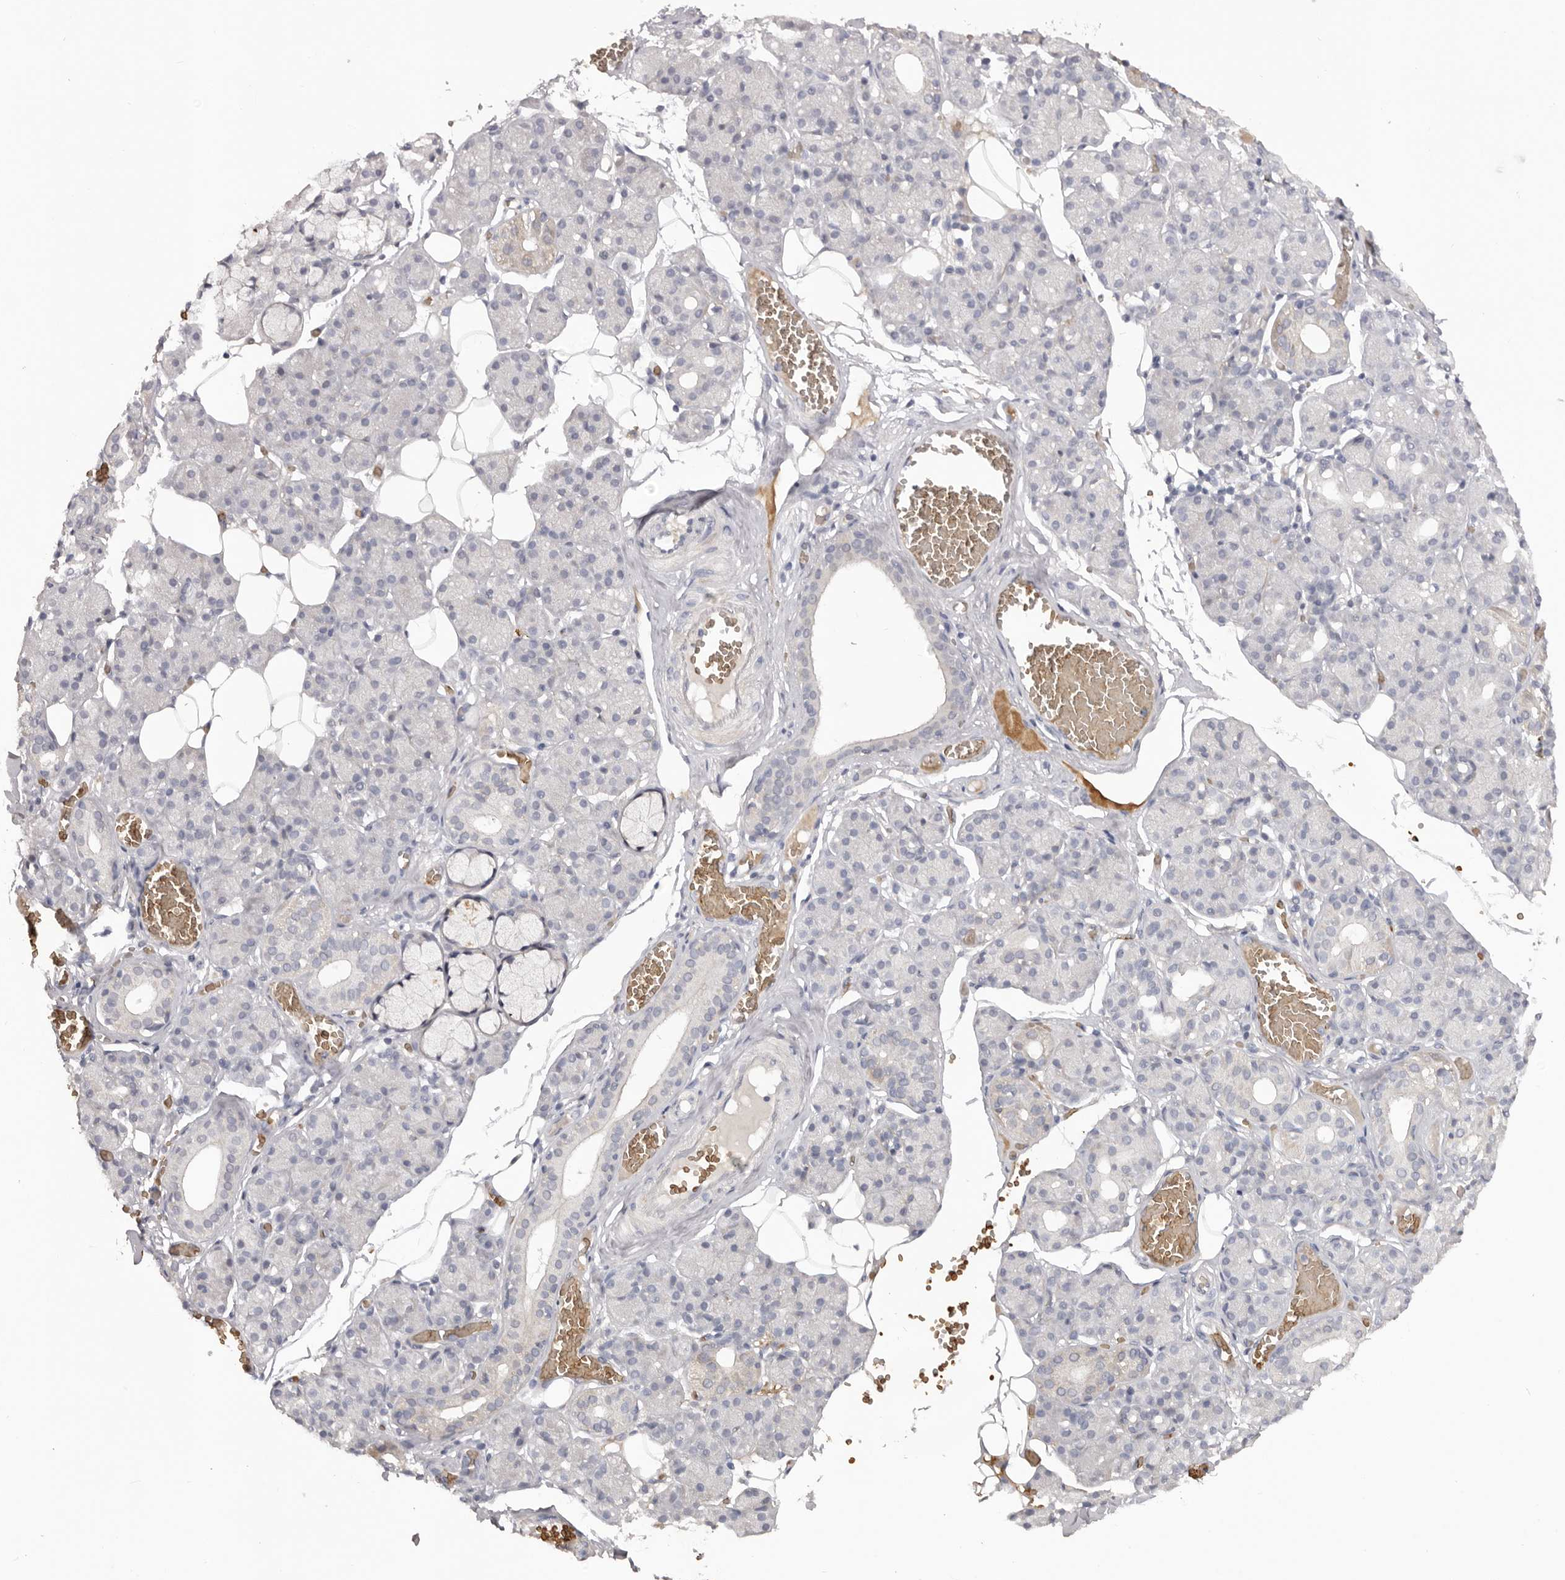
{"staining": {"intensity": "negative", "quantity": "none", "location": "none"}, "tissue": "salivary gland", "cell_type": "Glandular cells", "image_type": "normal", "snomed": [{"axis": "morphology", "description": "Normal tissue, NOS"}, {"axis": "topography", "description": "Salivary gland"}], "caption": "This is a micrograph of immunohistochemistry (IHC) staining of benign salivary gland, which shows no positivity in glandular cells.", "gene": "TNR", "patient": {"sex": "male", "age": 63}}